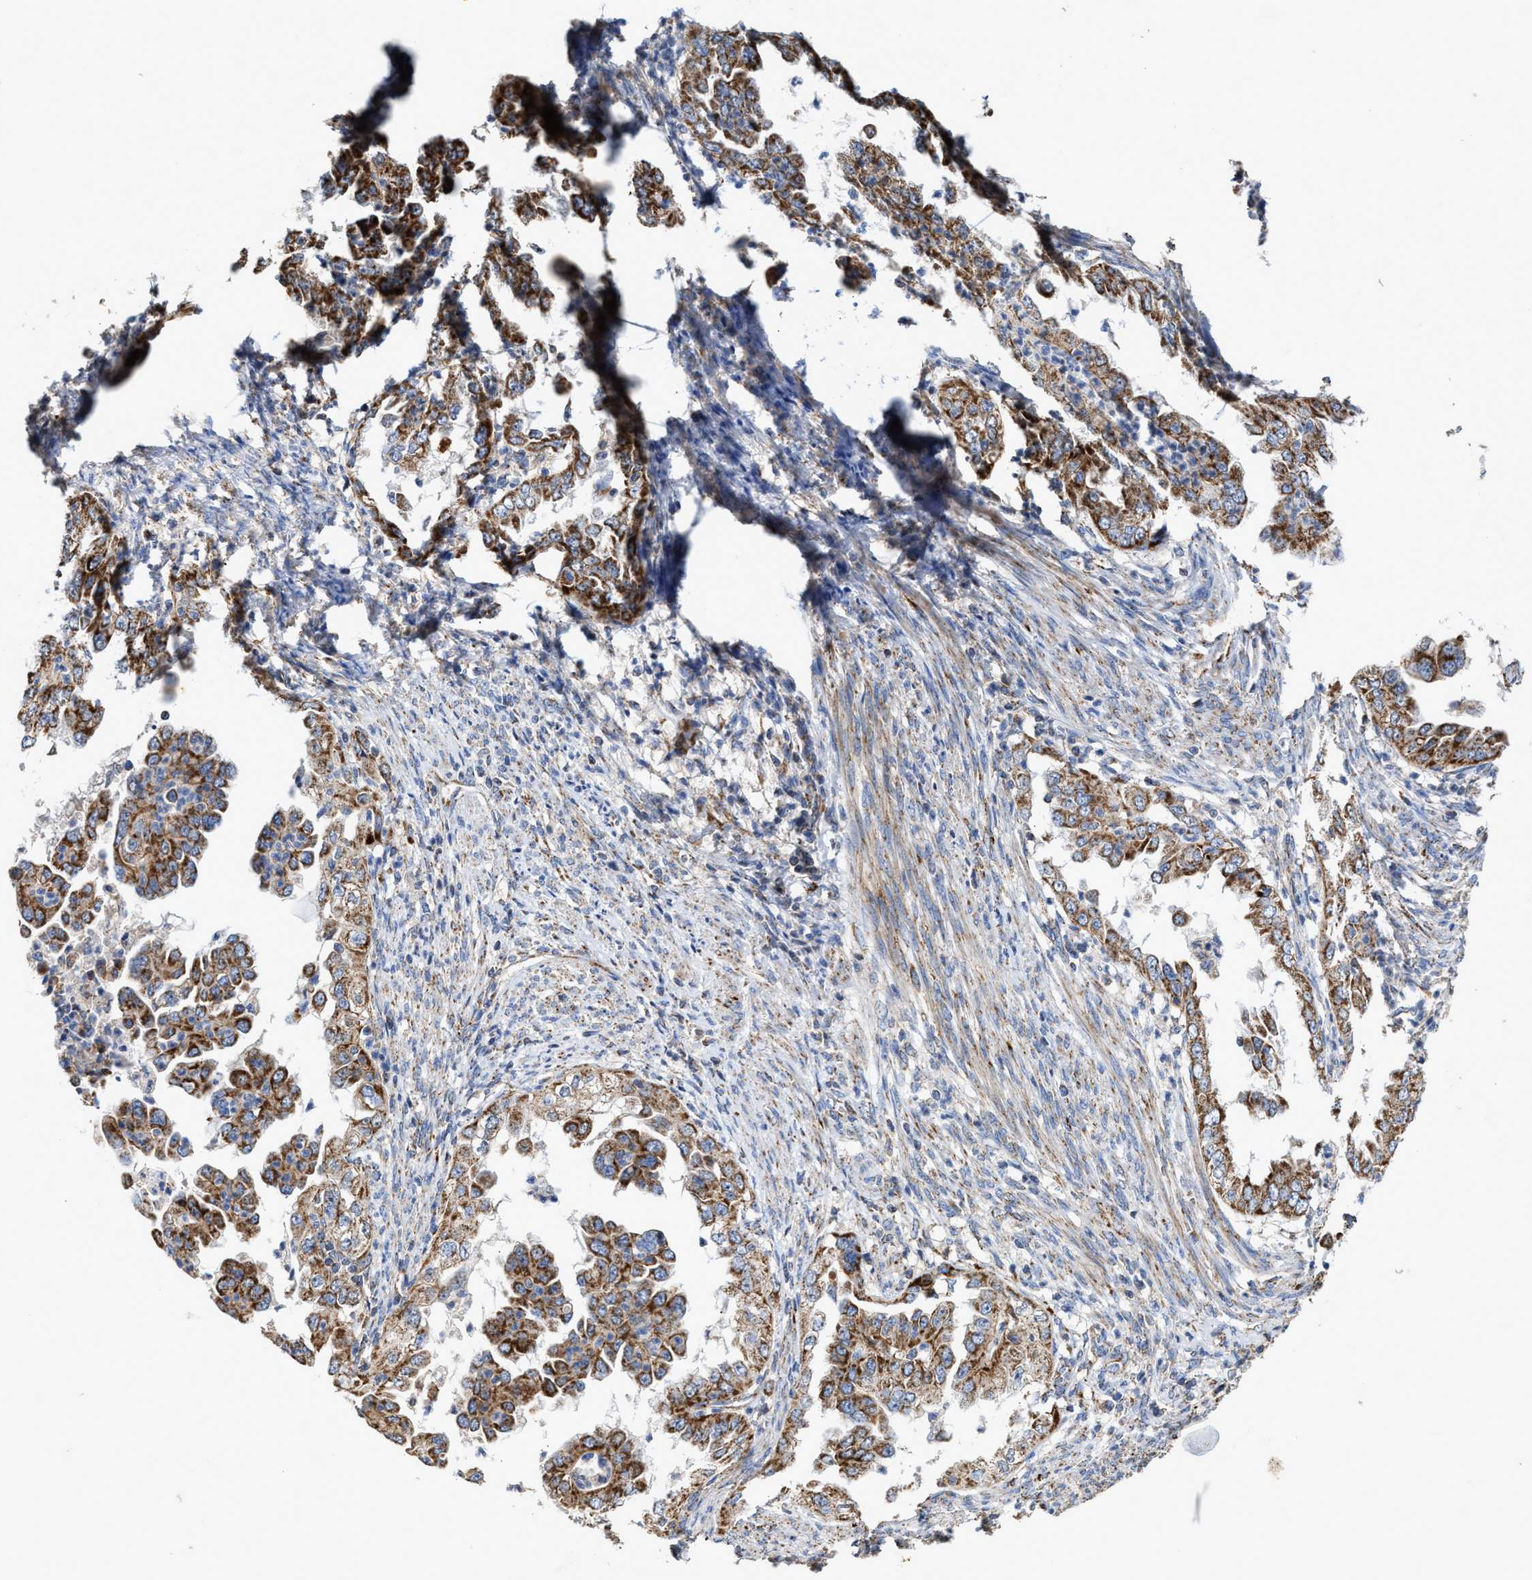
{"staining": {"intensity": "moderate", "quantity": ">75%", "location": "cytoplasmic/membranous"}, "tissue": "endometrial cancer", "cell_type": "Tumor cells", "image_type": "cancer", "snomed": [{"axis": "morphology", "description": "Adenocarcinoma, NOS"}, {"axis": "topography", "description": "Endometrium"}], "caption": "Human endometrial adenocarcinoma stained with a protein marker shows moderate staining in tumor cells.", "gene": "MECR", "patient": {"sex": "female", "age": 85}}